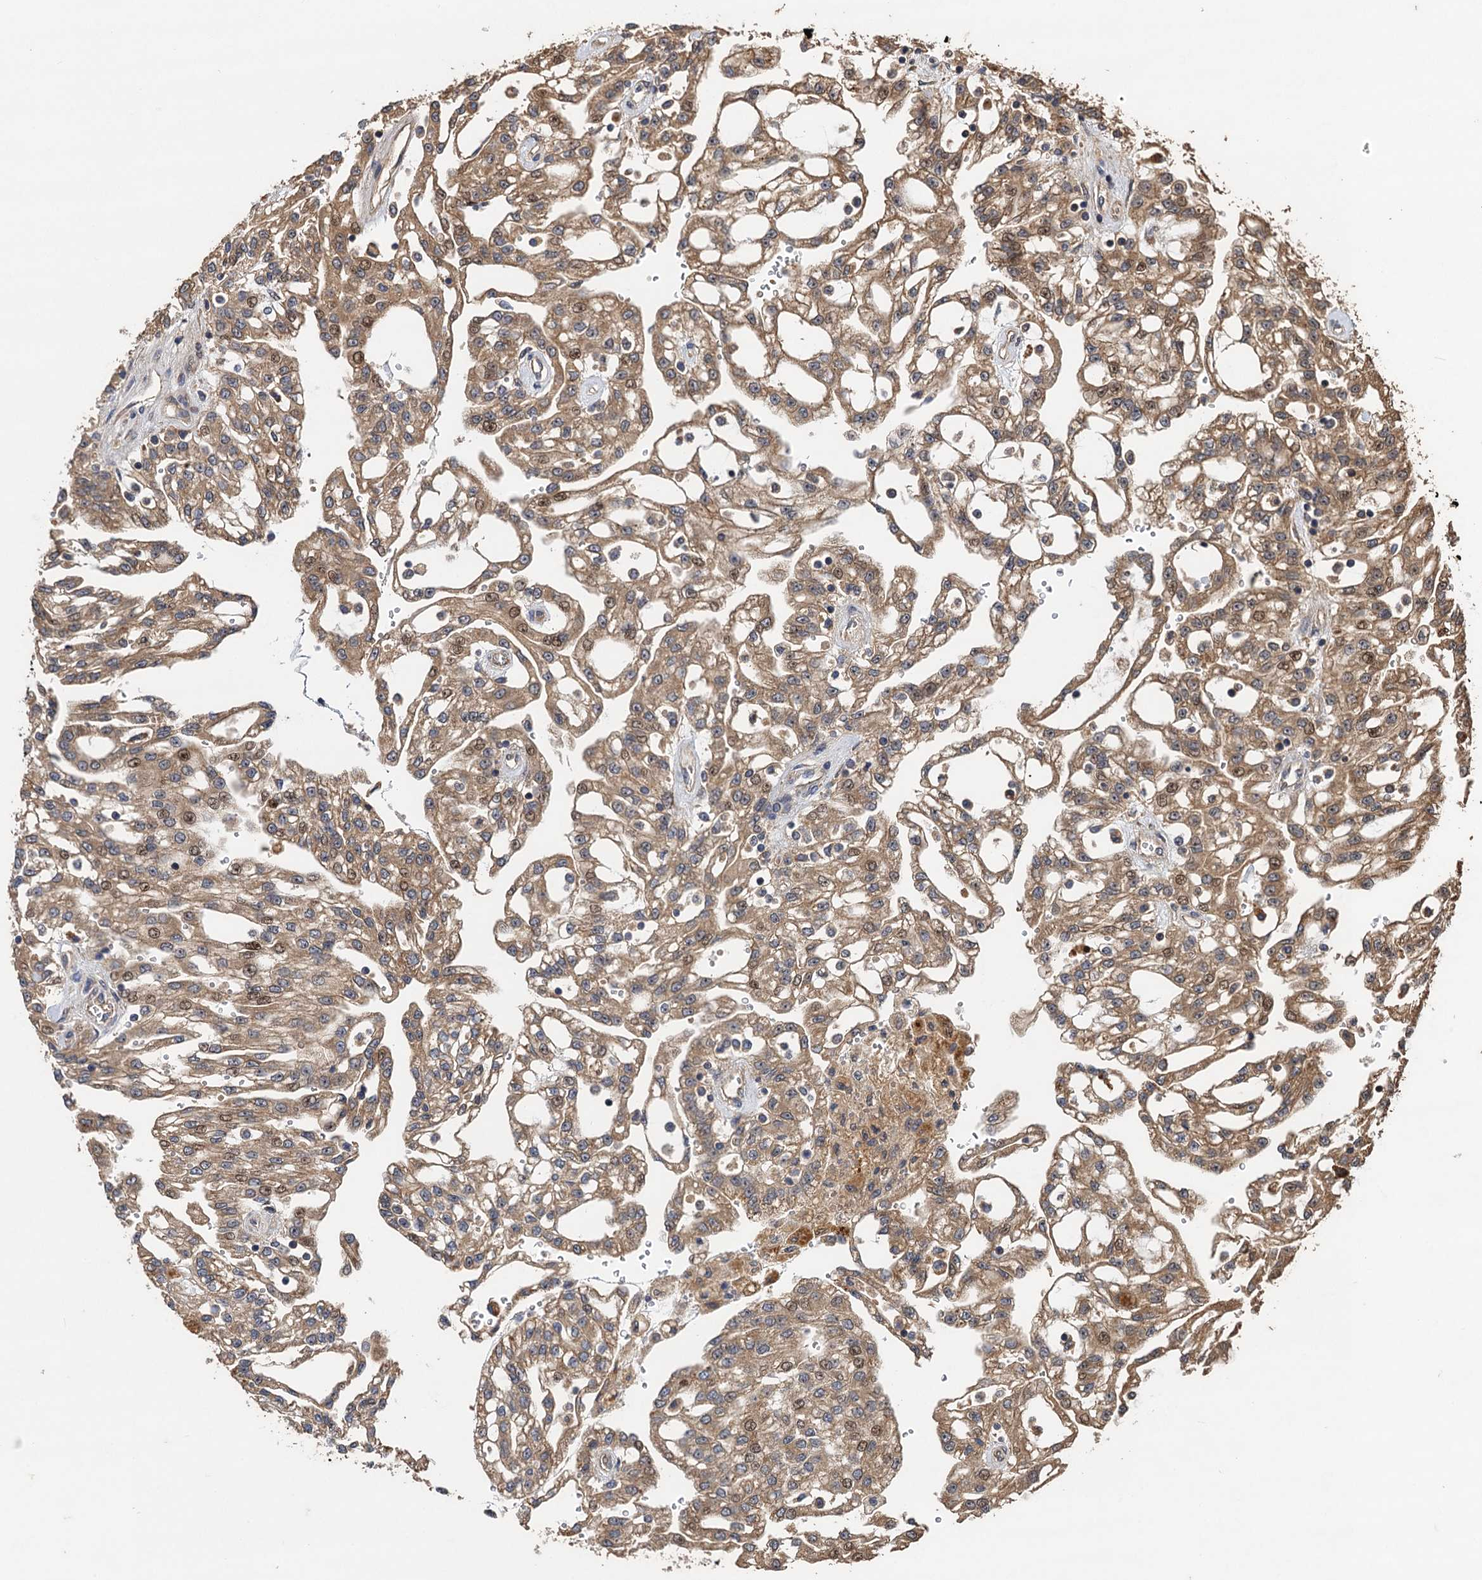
{"staining": {"intensity": "moderate", "quantity": ">75%", "location": "cytoplasmic/membranous,nuclear"}, "tissue": "renal cancer", "cell_type": "Tumor cells", "image_type": "cancer", "snomed": [{"axis": "morphology", "description": "Adenocarcinoma, NOS"}, {"axis": "topography", "description": "Kidney"}], "caption": "Renal adenocarcinoma stained for a protein (brown) exhibits moderate cytoplasmic/membranous and nuclear positive staining in about >75% of tumor cells.", "gene": "TMEM39B", "patient": {"sex": "male", "age": 63}}